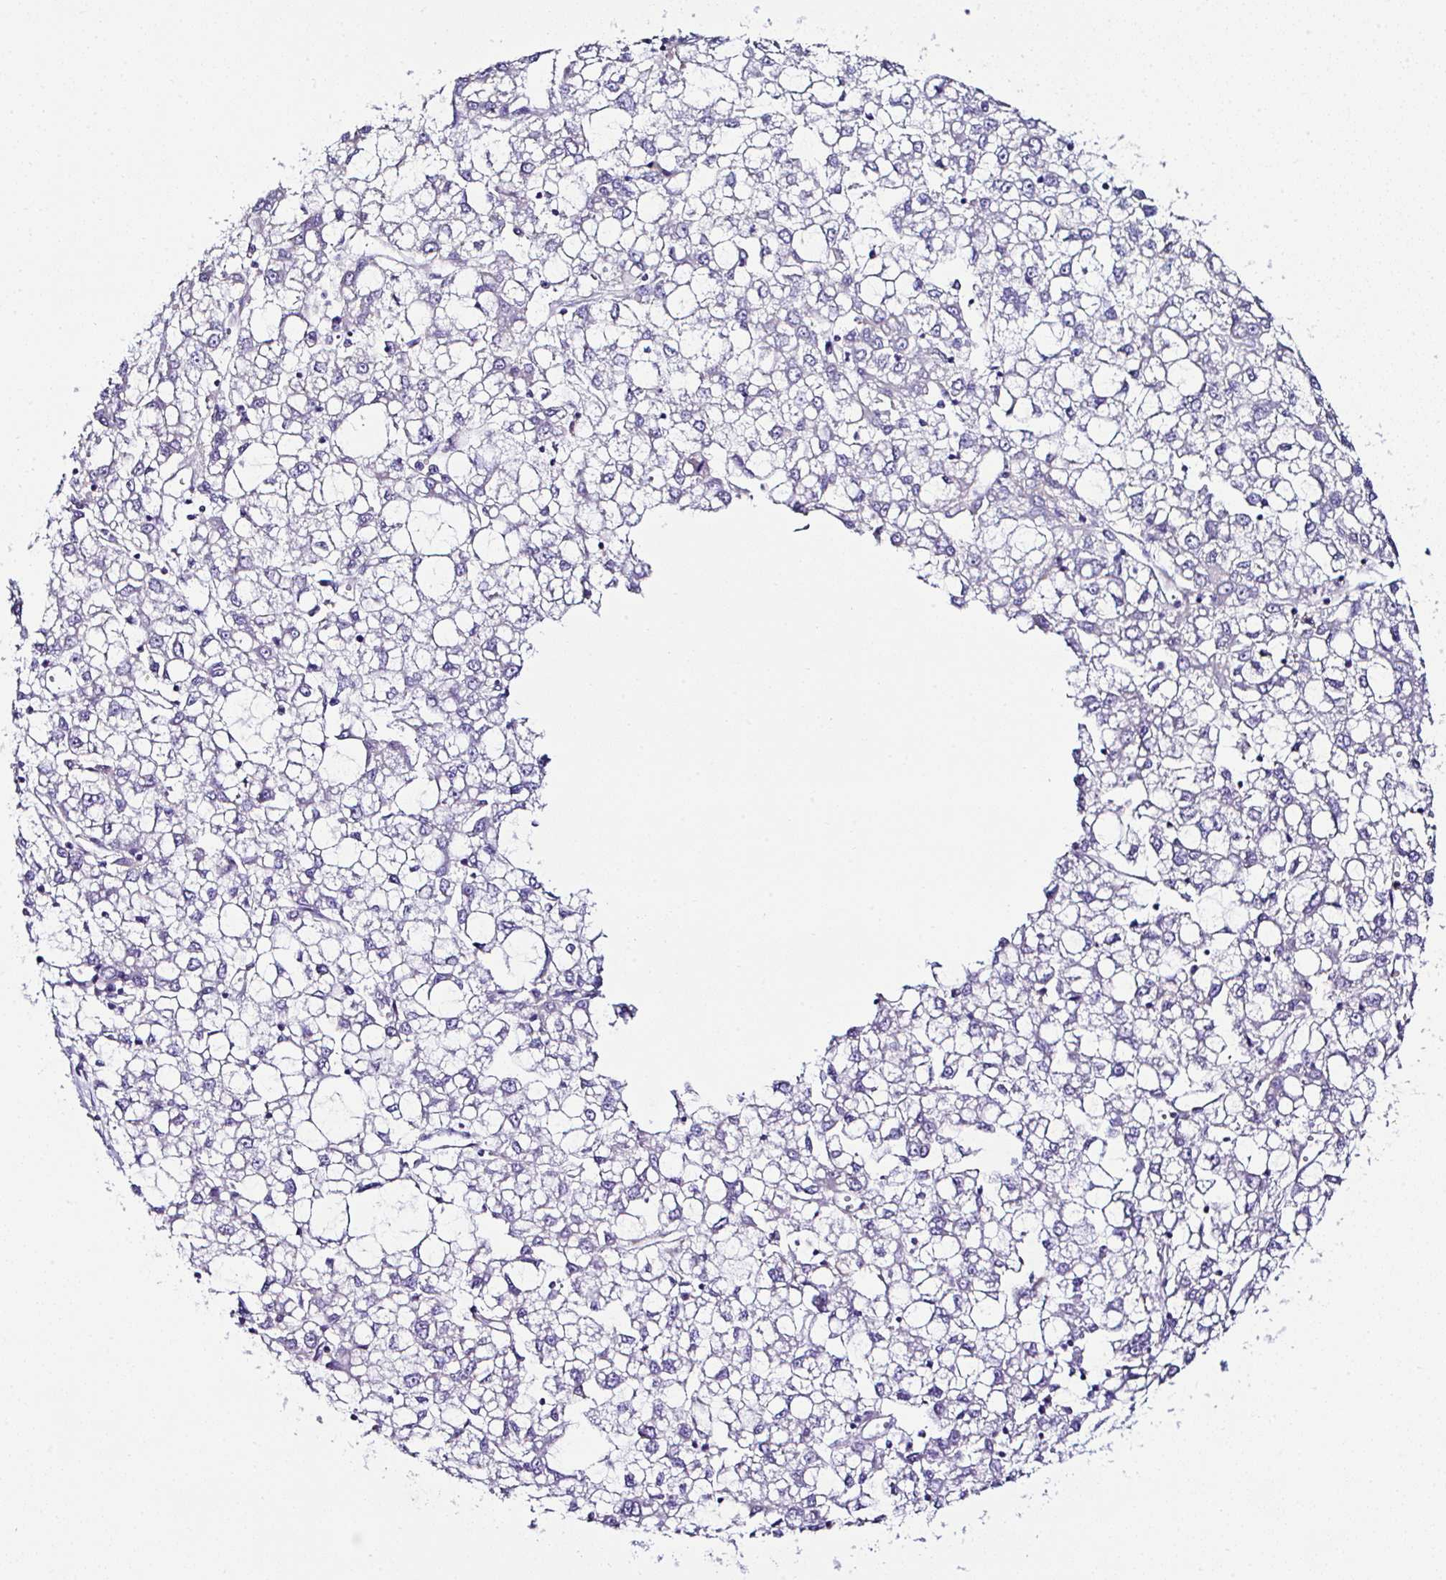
{"staining": {"intensity": "negative", "quantity": "none", "location": "none"}, "tissue": "liver cancer", "cell_type": "Tumor cells", "image_type": "cancer", "snomed": [{"axis": "morphology", "description": "Carcinoma, Hepatocellular, NOS"}, {"axis": "topography", "description": "Liver"}], "caption": "Liver cancer was stained to show a protein in brown. There is no significant expression in tumor cells.", "gene": "OR4P4", "patient": {"sex": "male", "age": 40}}